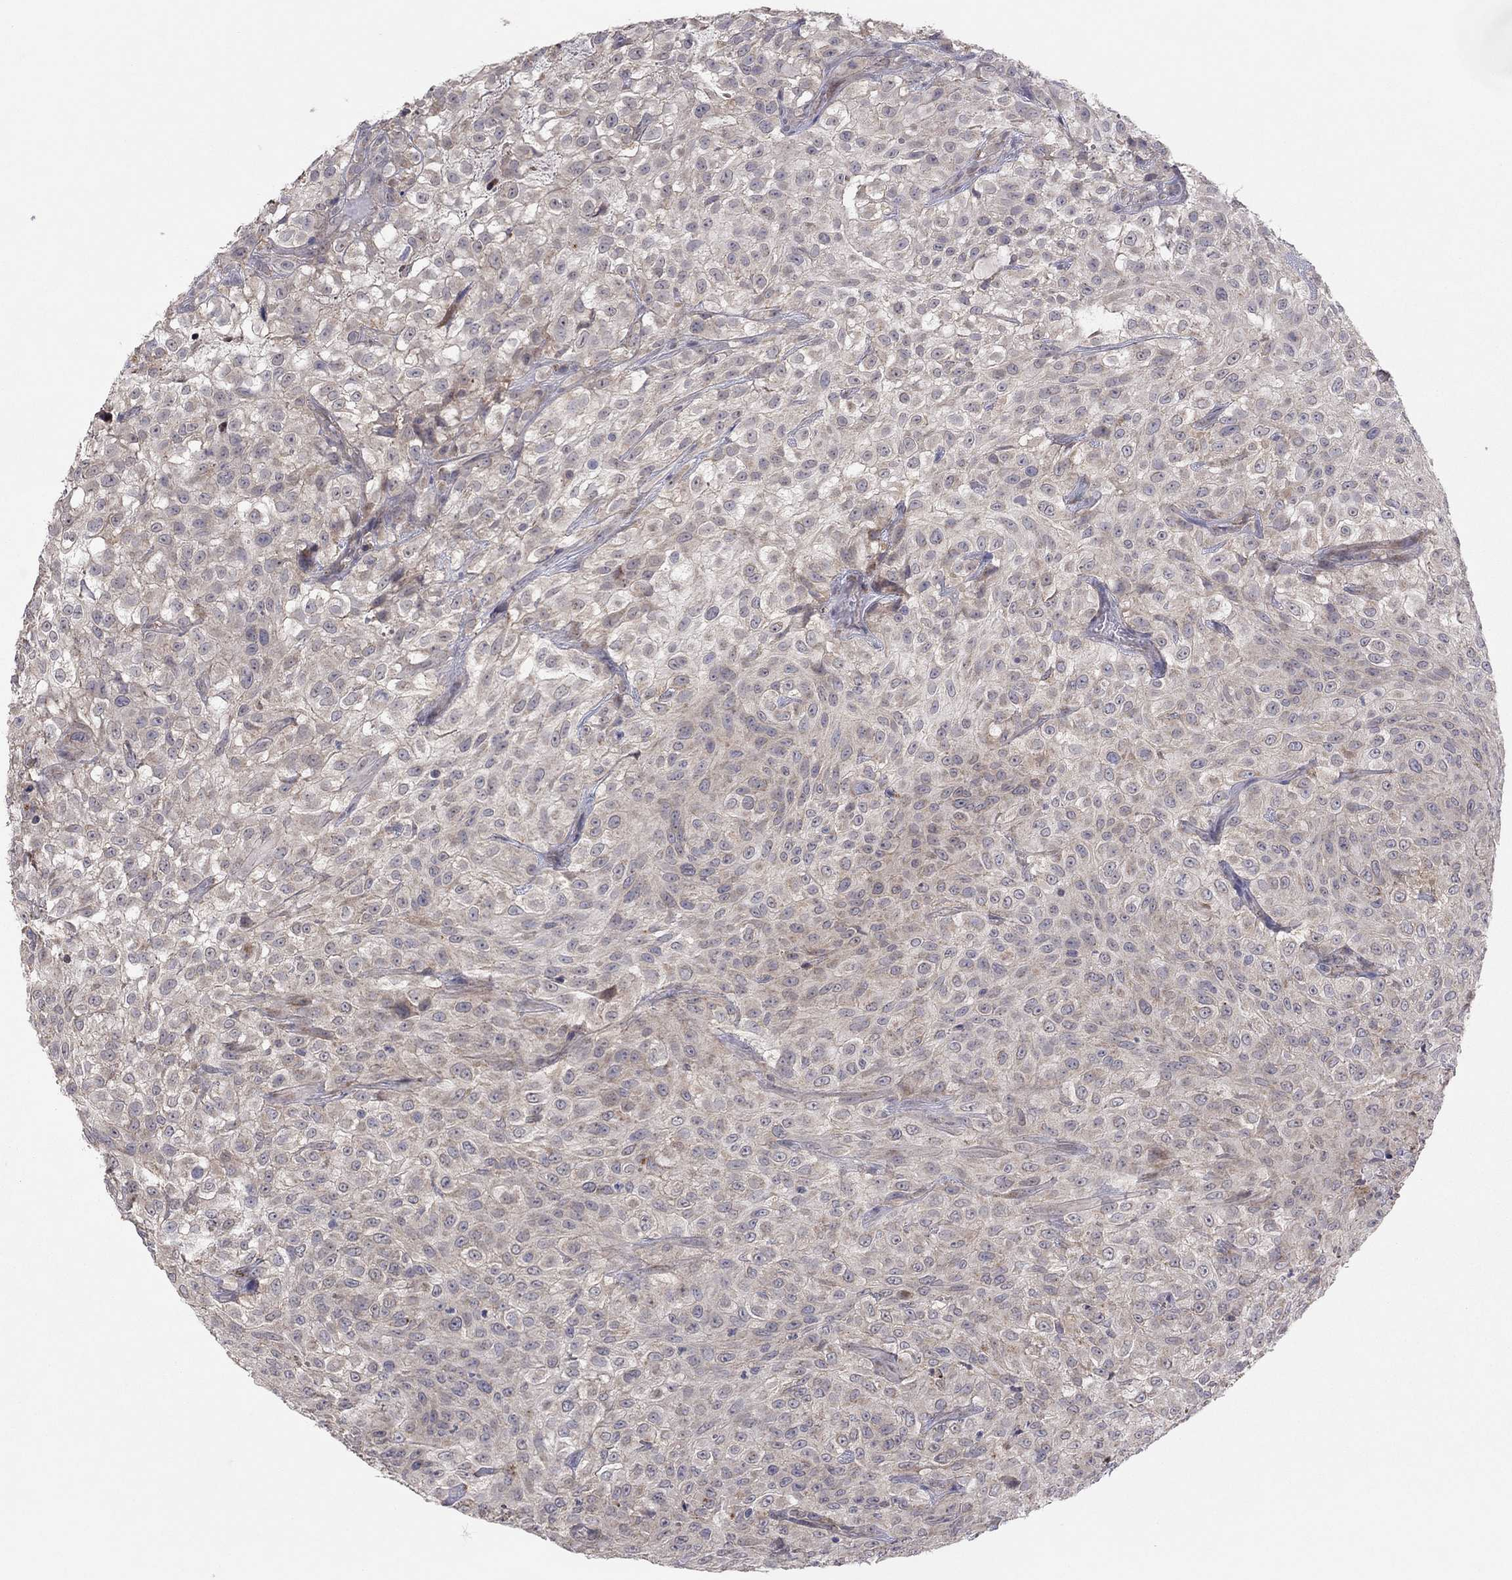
{"staining": {"intensity": "negative", "quantity": "none", "location": "none"}, "tissue": "urothelial cancer", "cell_type": "Tumor cells", "image_type": "cancer", "snomed": [{"axis": "morphology", "description": "Urothelial carcinoma, High grade"}, {"axis": "topography", "description": "Urinary bladder"}], "caption": "High magnification brightfield microscopy of high-grade urothelial carcinoma stained with DAB (brown) and counterstained with hematoxylin (blue): tumor cells show no significant staining.", "gene": "CRACDL", "patient": {"sex": "male", "age": 56}}